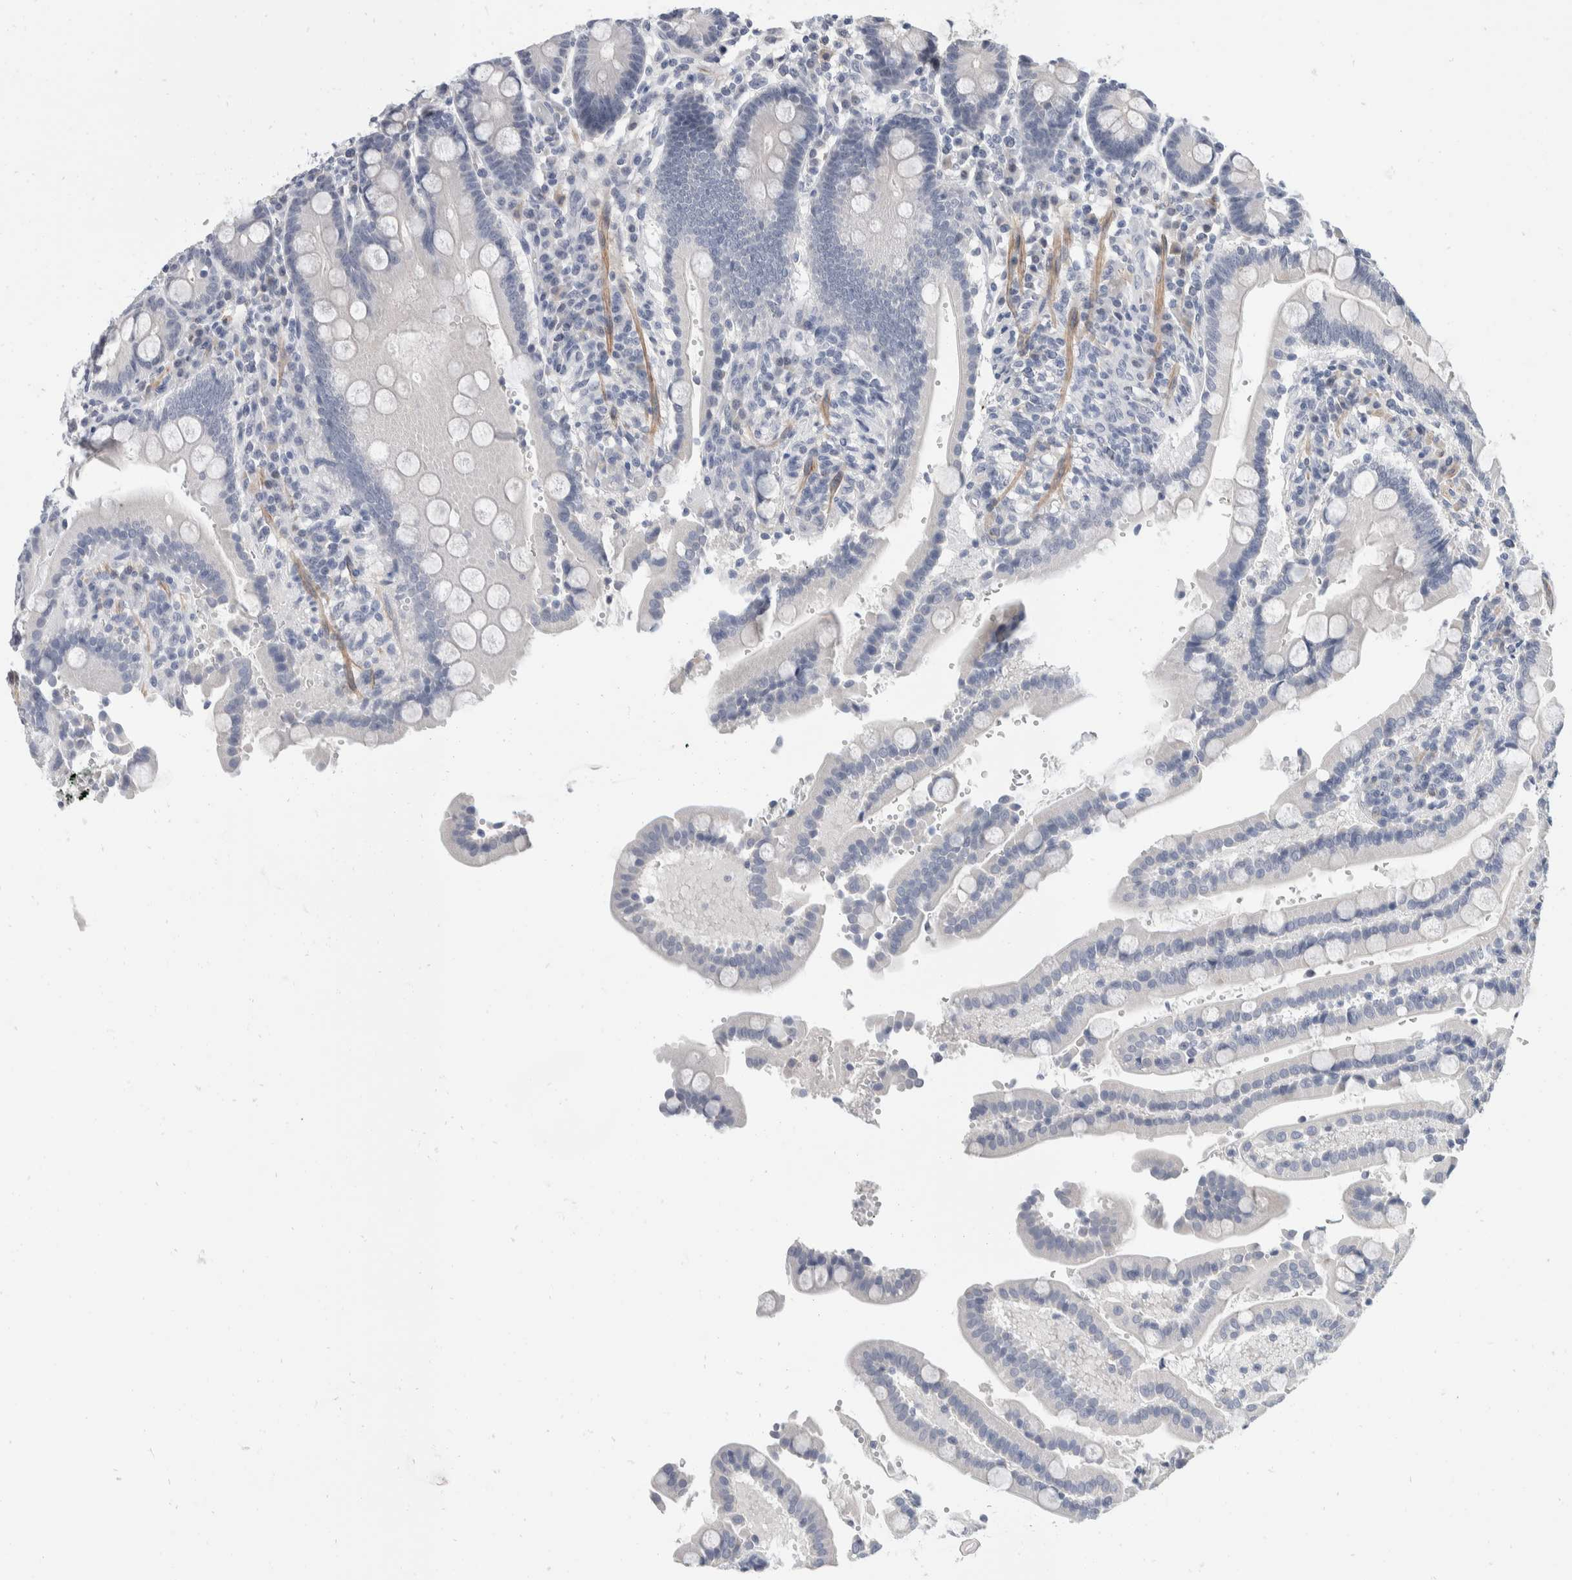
{"staining": {"intensity": "weak", "quantity": "<25%", "location": "cytoplasmic/membranous"}, "tissue": "duodenum", "cell_type": "Glandular cells", "image_type": "normal", "snomed": [{"axis": "morphology", "description": "Normal tissue, NOS"}, {"axis": "topography", "description": "Small intestine, NOS"}], "caption": "A histopathology image of duodenum stained for a protein reveals no brown staining in glandular cells. (IHC, brightfield microscopy, high magnification).", "gene": "CATSPERD", "patient": {"sex": "female", "age": 71}}